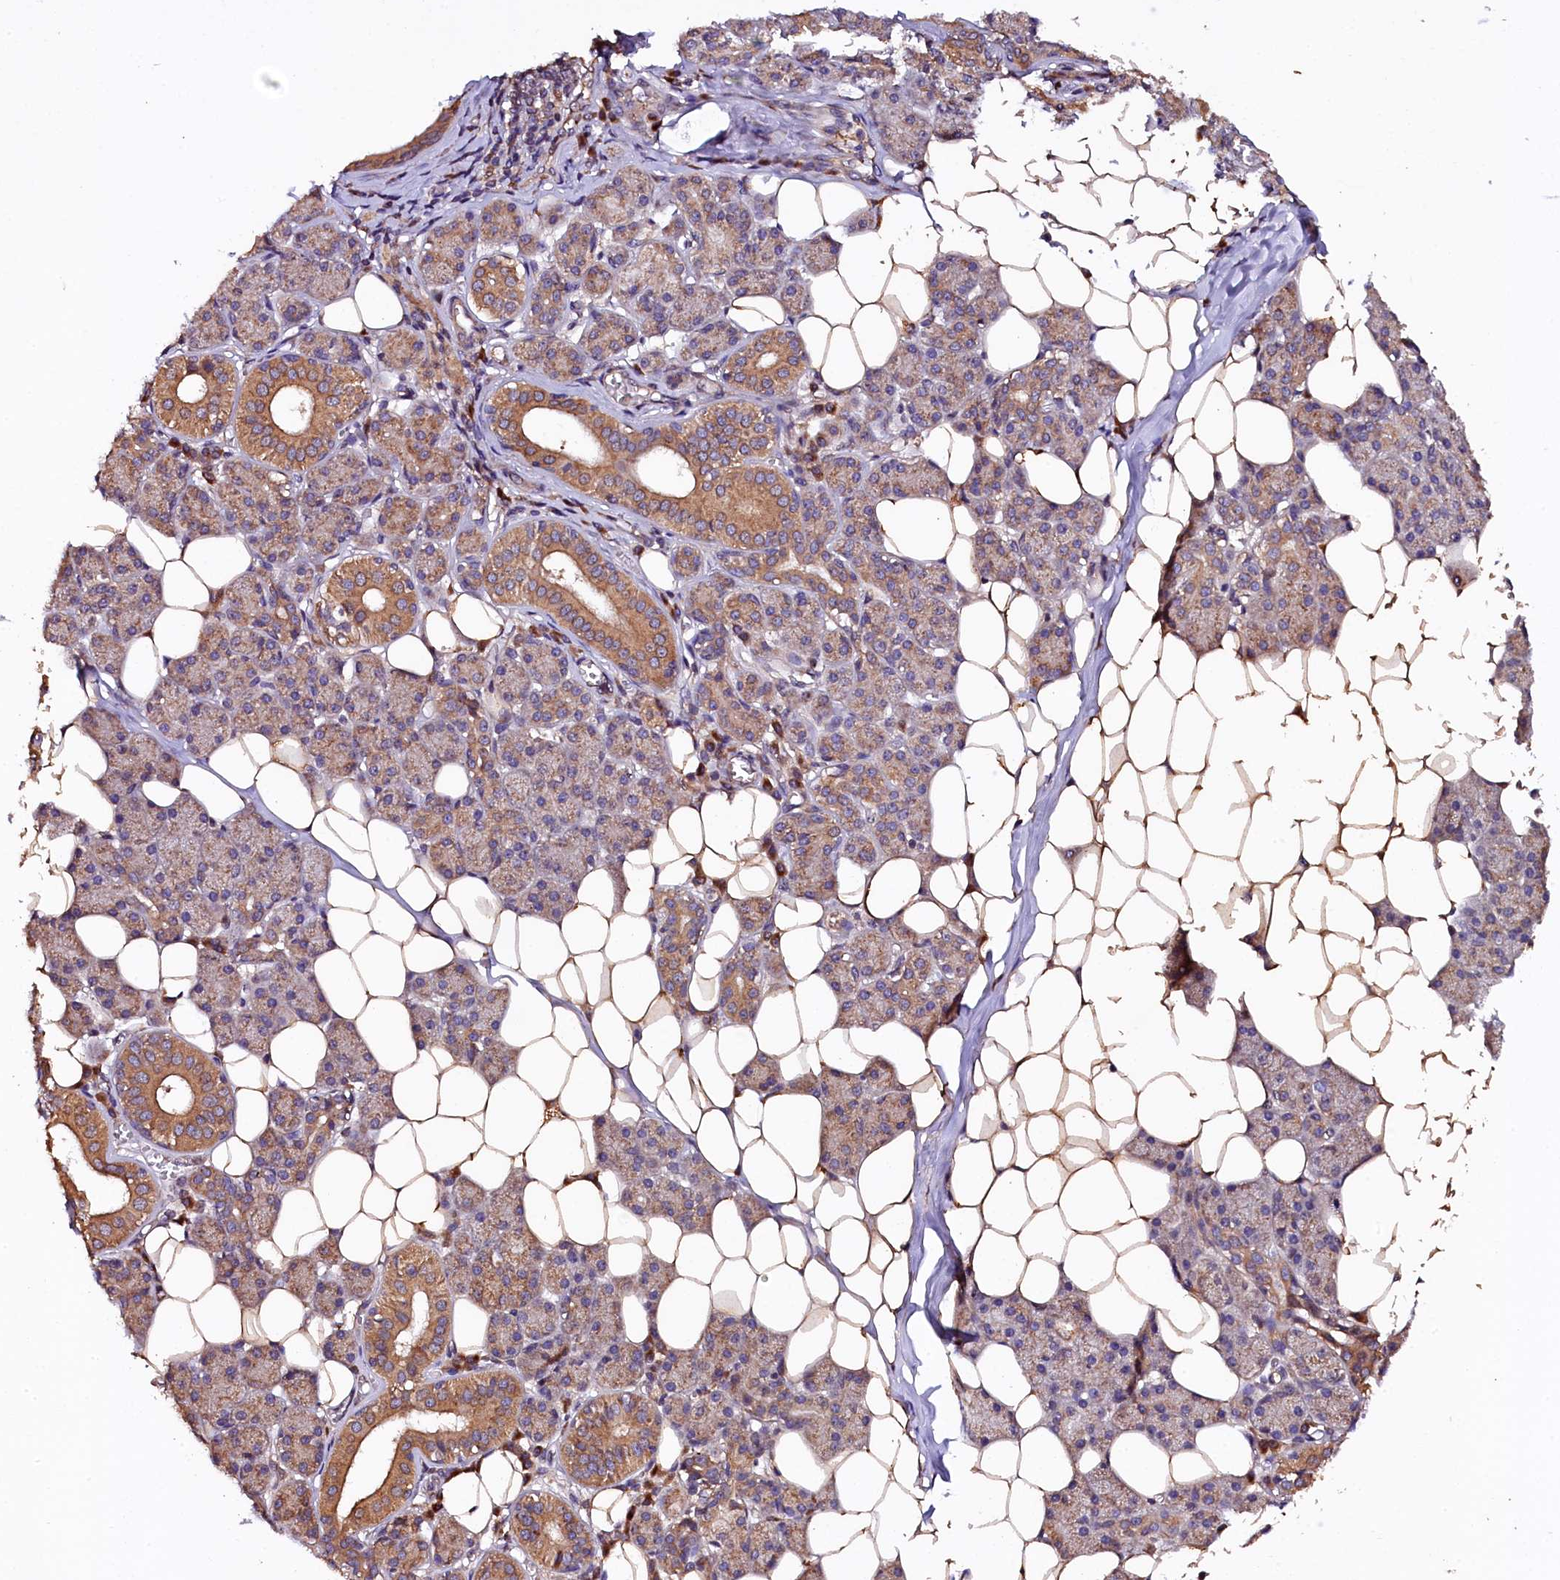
{"staining": {"intensity": "moderate", "quantity": ">75%", "location": "cytoplasmic/membranous"}, "tissue": "salivary gland", "cell_type": "Glandular cells", "image_type": "normal", "snomed": [{"axis": "morphology", "description": "Normal tissue, NOS"}, {"axis": "topography", "description": "Salivary gland"}], "caption": "Protein staining of unremarkable salivary gland reveals moderate cytoplasmic/membranous expression in approximately >75% of glandular cells. (DAB (3,3'-diaminobenzidine) IHC with brightfield microscopy, high magnification).", "gene": "KLC2", "patient": {"sex": "female", "age": 33}}